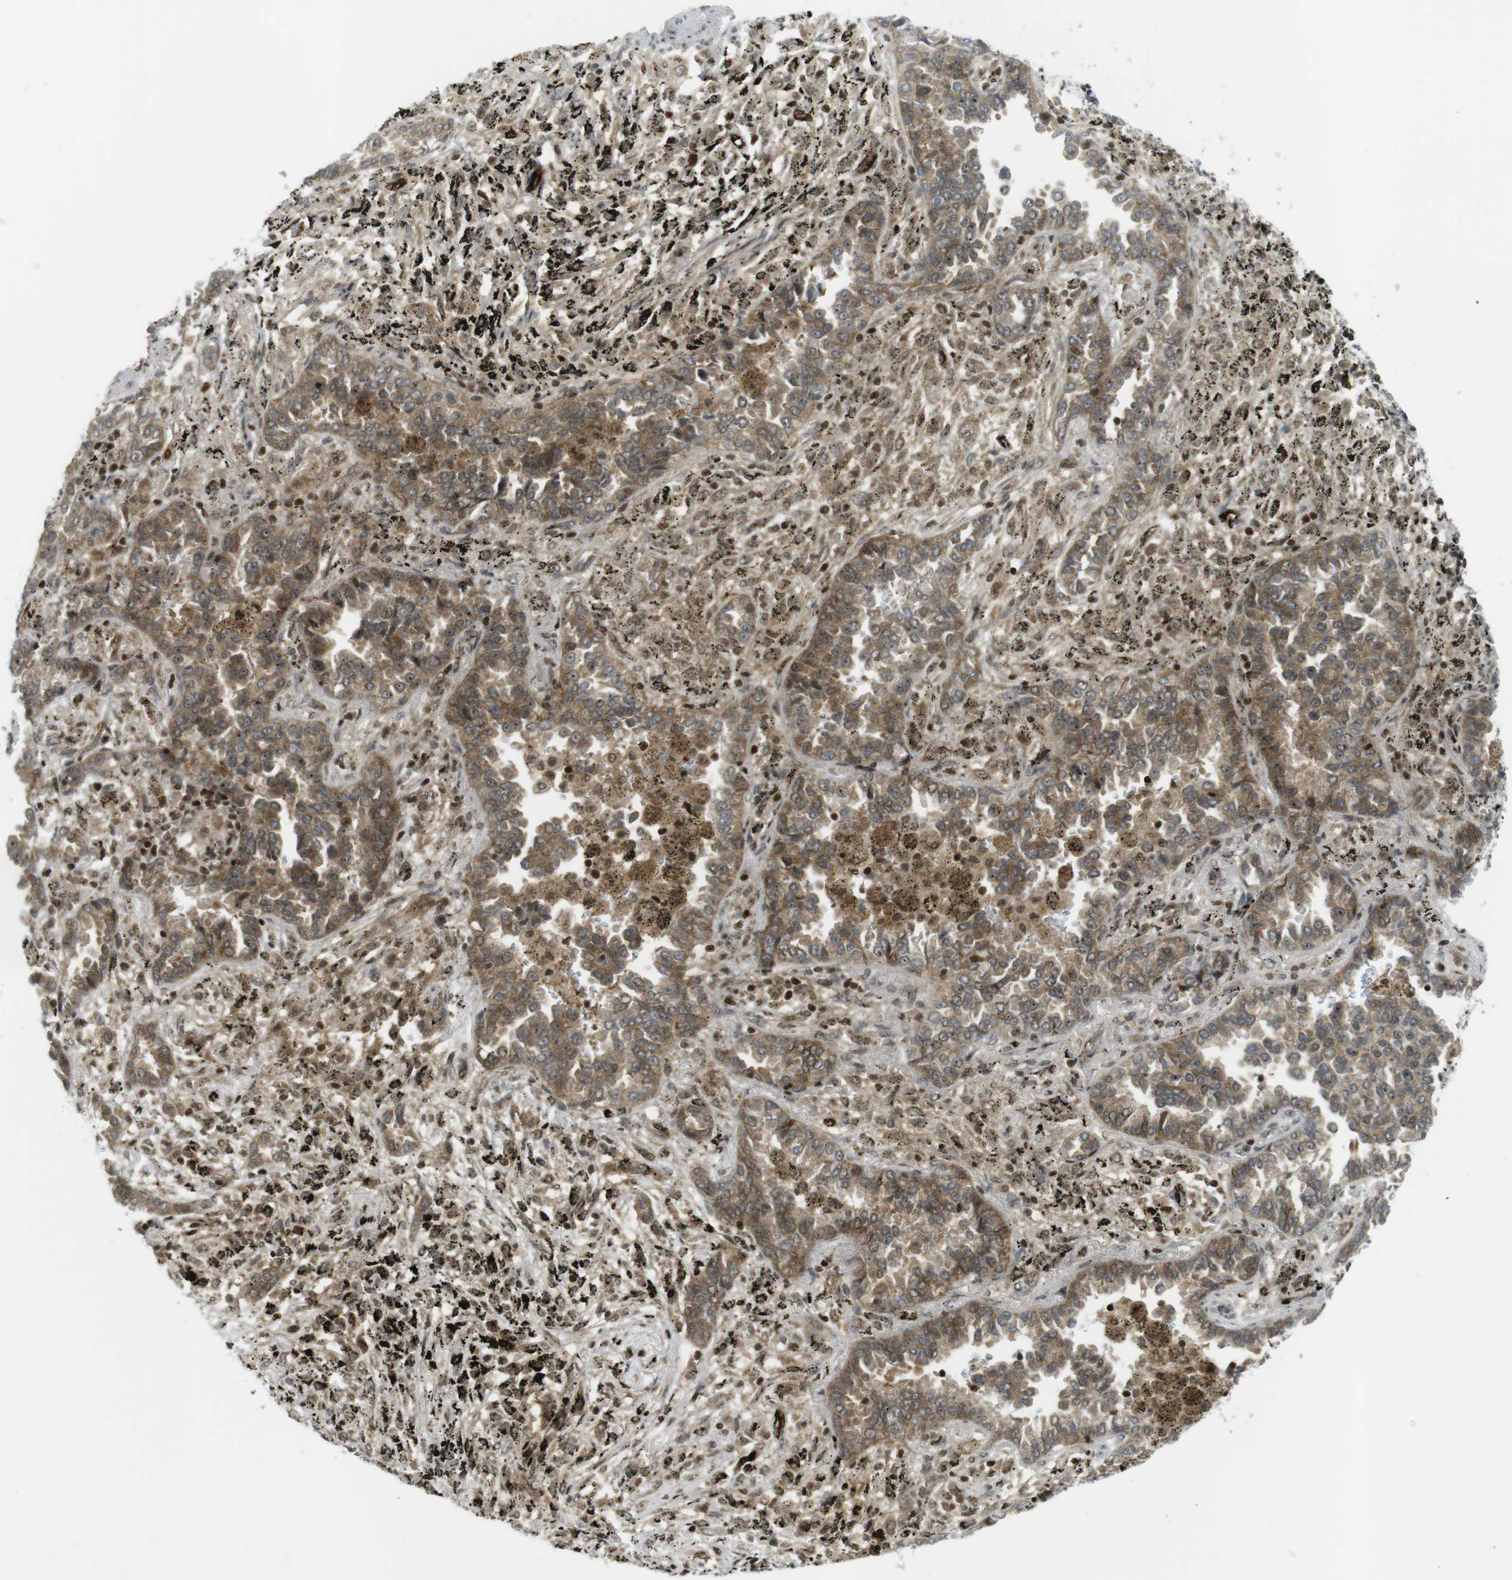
{"staining": {"intensity": "moderate", "quantity": "25%-75%", "location": "cytoplasmic/membranous"}, "tissue": "lung cancer", "cell_type": "Tumor cells", "image_type": "cancer", "snomed": [{"axis": "morphology", "description": "Normal tissue, NOS"}, {"axis": "morphology", "description": "Adenocarcinoma, NOS"}, {"axis": "topography", "description": "Lung"}], "caption": "Immunohistochemistry of lung cancer demonstrates medium levels of moderate cytoplasmic/membranous expression in about 25%-75% of tumor cells.", "gene": "PPP1R13B", "patient": {"sex": "male", "age": 59}}